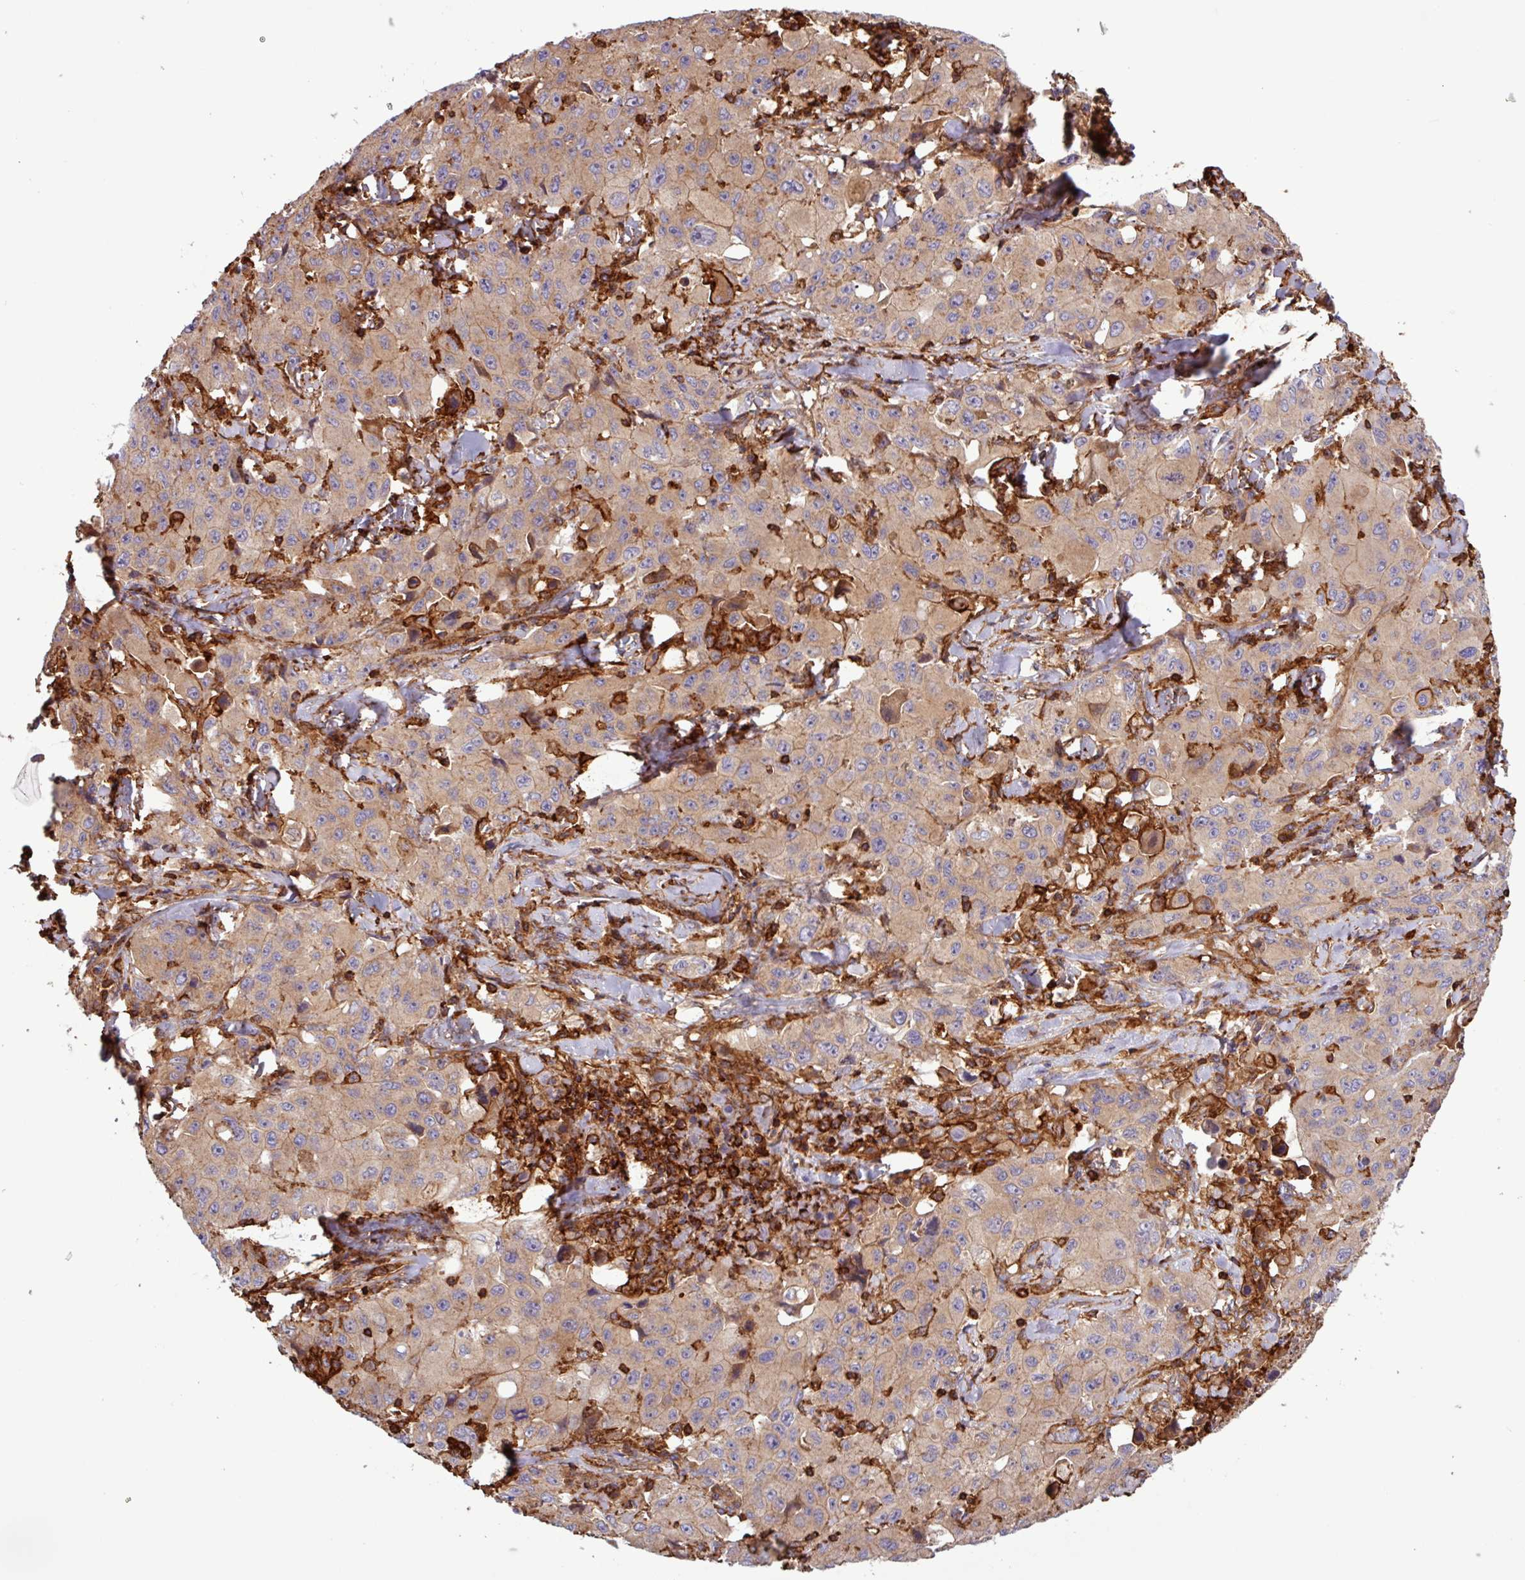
{"staining": {"intensity": "weak", "quantity": "25%-75%", "location": "cytoplasmic/membranous"}, "tissue": "lung cancer", "cell_type": "Tumor cells", "image_type": "cancer", "snomed": [{"axis": "morphology", "description": "Squamous cell carcinoma, NOS"}, {"axis": "topography", "description": "Lung"}], "caption": "DAB (3,3'-diaminobenzidine) immunohistochemical staining of lung cancer shows weak cytoplasmic/membranous protein expression in approximately 25%-75% of tumor cells.", "gene": "ACTR3", "patient": {"sex": "male", "age": 63}}